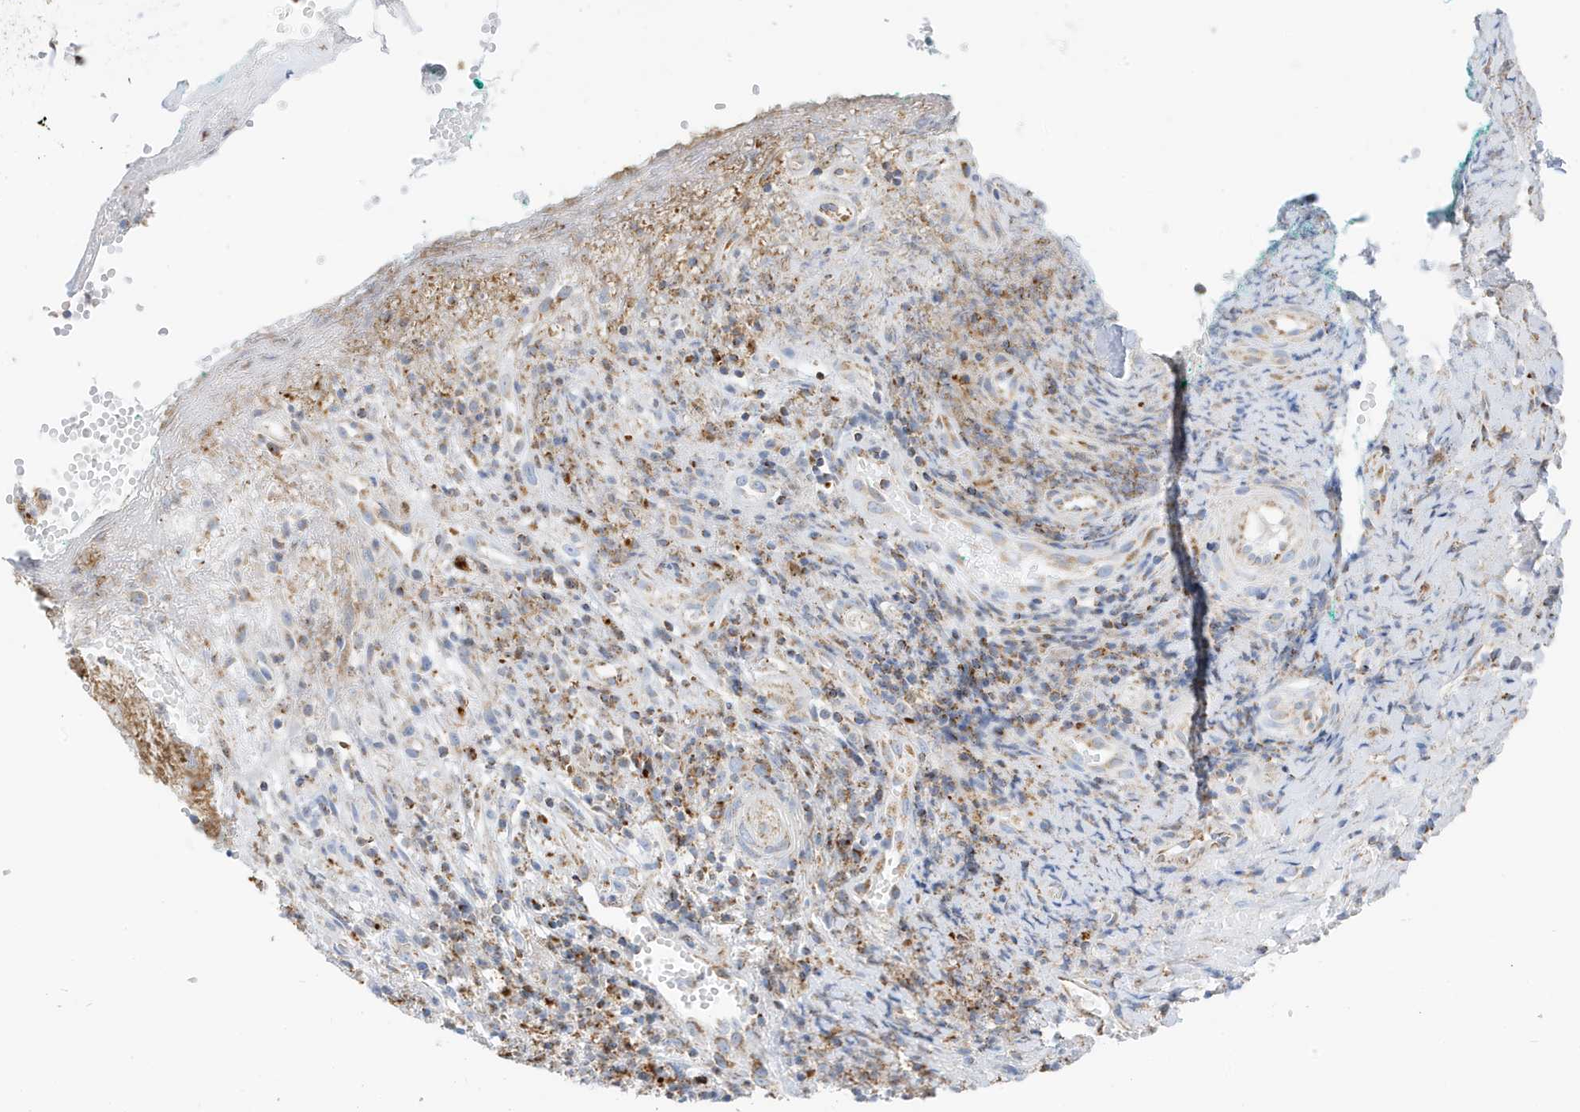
{"staining": {"intensity": "moderate", "quantity": "<25%", "location": "cytoplasmic/membranous"}, "tissue": "adipose tissue", "cell_type": "Adipocytes", "image_type": "normal", "snomed": [{"axis": "morphology", "description": "Normal tissue, NOS"}, {"axis": "morphology", "description": "Basal cell carcinoma"}, {"axis": "topography", "description": "Cartilage tissue"}, {"axis": "topography", "description": "Nasopharynx"}, {"axis": "topography", "description": "Oral tissue"}], "caption": "Unremarkable adipose tissue shows moderate cytoplasmic/membranous expression in about <25% of adipocytes.", "gene": "CAPN13", "patient": {"sex": "female", "age": 77}}